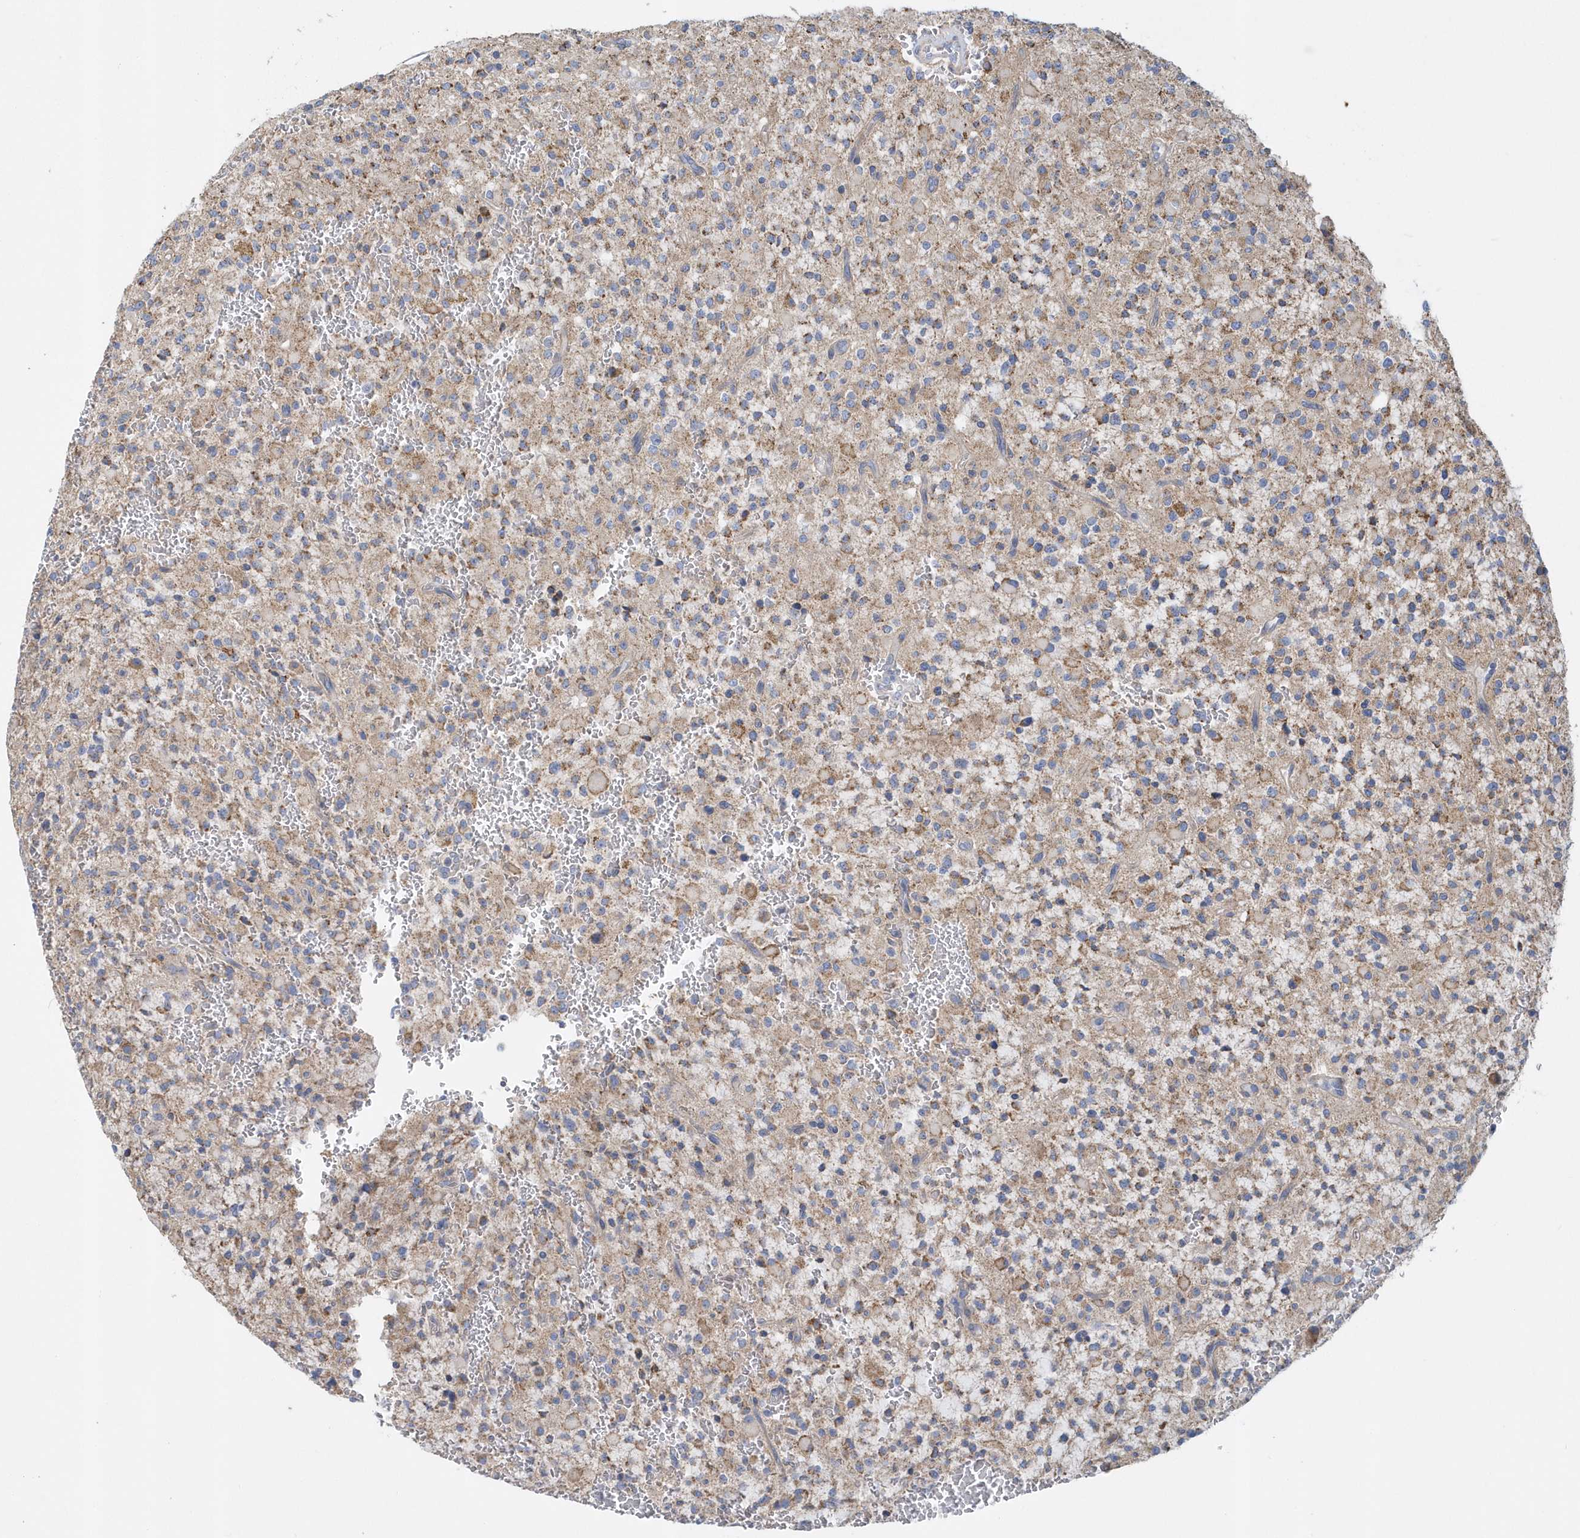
{"staining": {"intensity": "moderate", "quantity": "<25%", "location": "cytoplasmic/membranous"}, "tissue": "glioma", "cell_type": "Tumor cells", "image_type": "cancer", "snomed": [{"axis": "morphology", "description": "Glioma, malignant, High grade"}, {"axis": "topography", "description": "Brain"}], "caption": "Glioma stained for a protein exhibits moderate cytoplasmic/membranous positivity in tumor cells.", "gene": "TRAIP", "patient": {"sex": "male", "age": 34}}